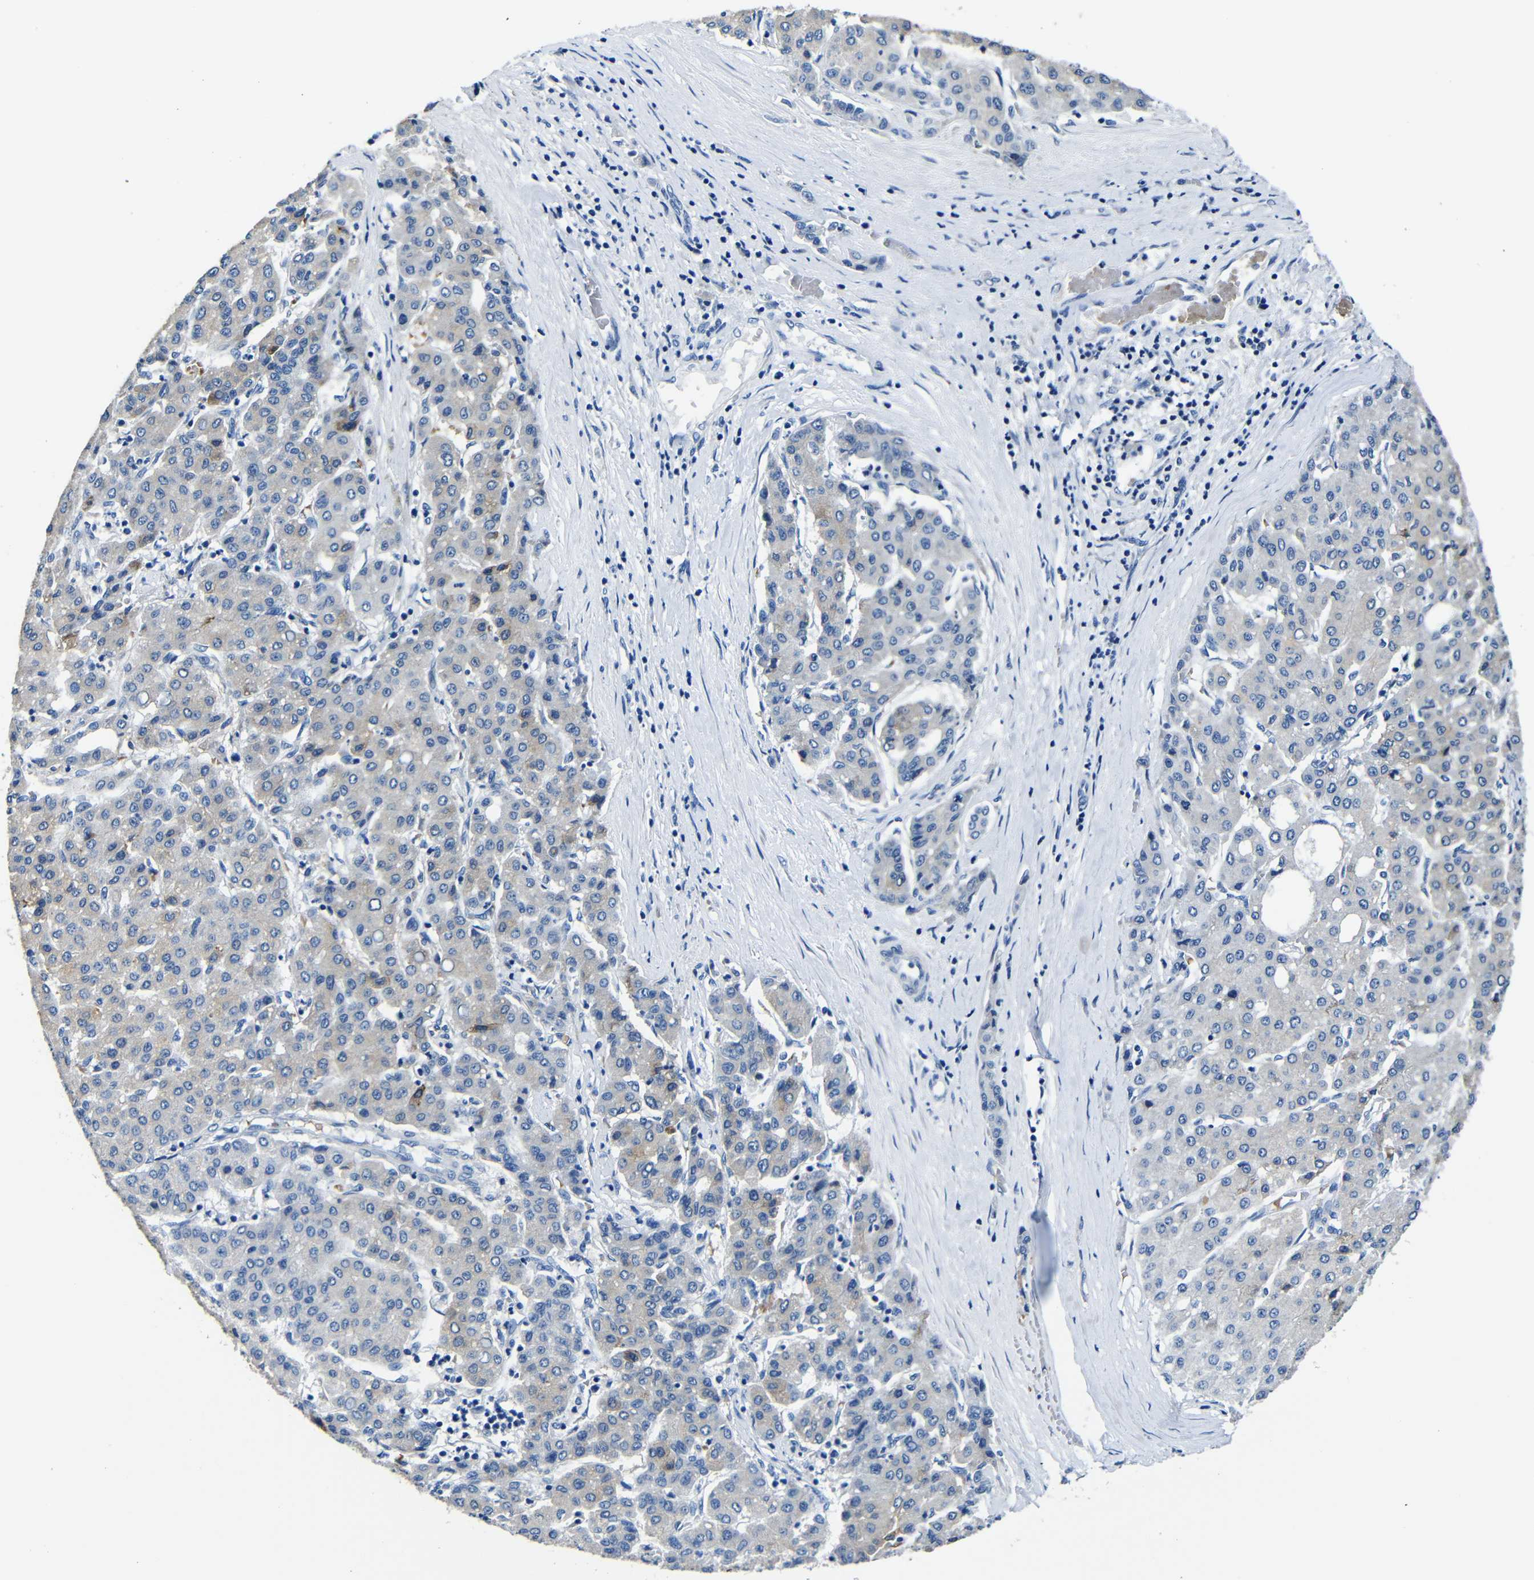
{"staining": {"intensity": "moderate", "quantity": "<25%", "location": "cytoplasmic/membranous"}, "tissue": "liver cancer", "cell_type": "Tumor cells", "image_type": "cancer", "snomed": [{"axis": "morphology", "description": "Carcinoma, Hepatocellular, NOS"}, {"axis": "topography", "description": "Liver"}], "caption": "Human hepatocellular carcinoma (liver) stained with a brown dye exhibits moderate cytoplasmic/membranous positive positivity in approximately <25% of tumor cells.", "gene": "TNFAIP1", "patient": {"sex": "male", "age": 65}}